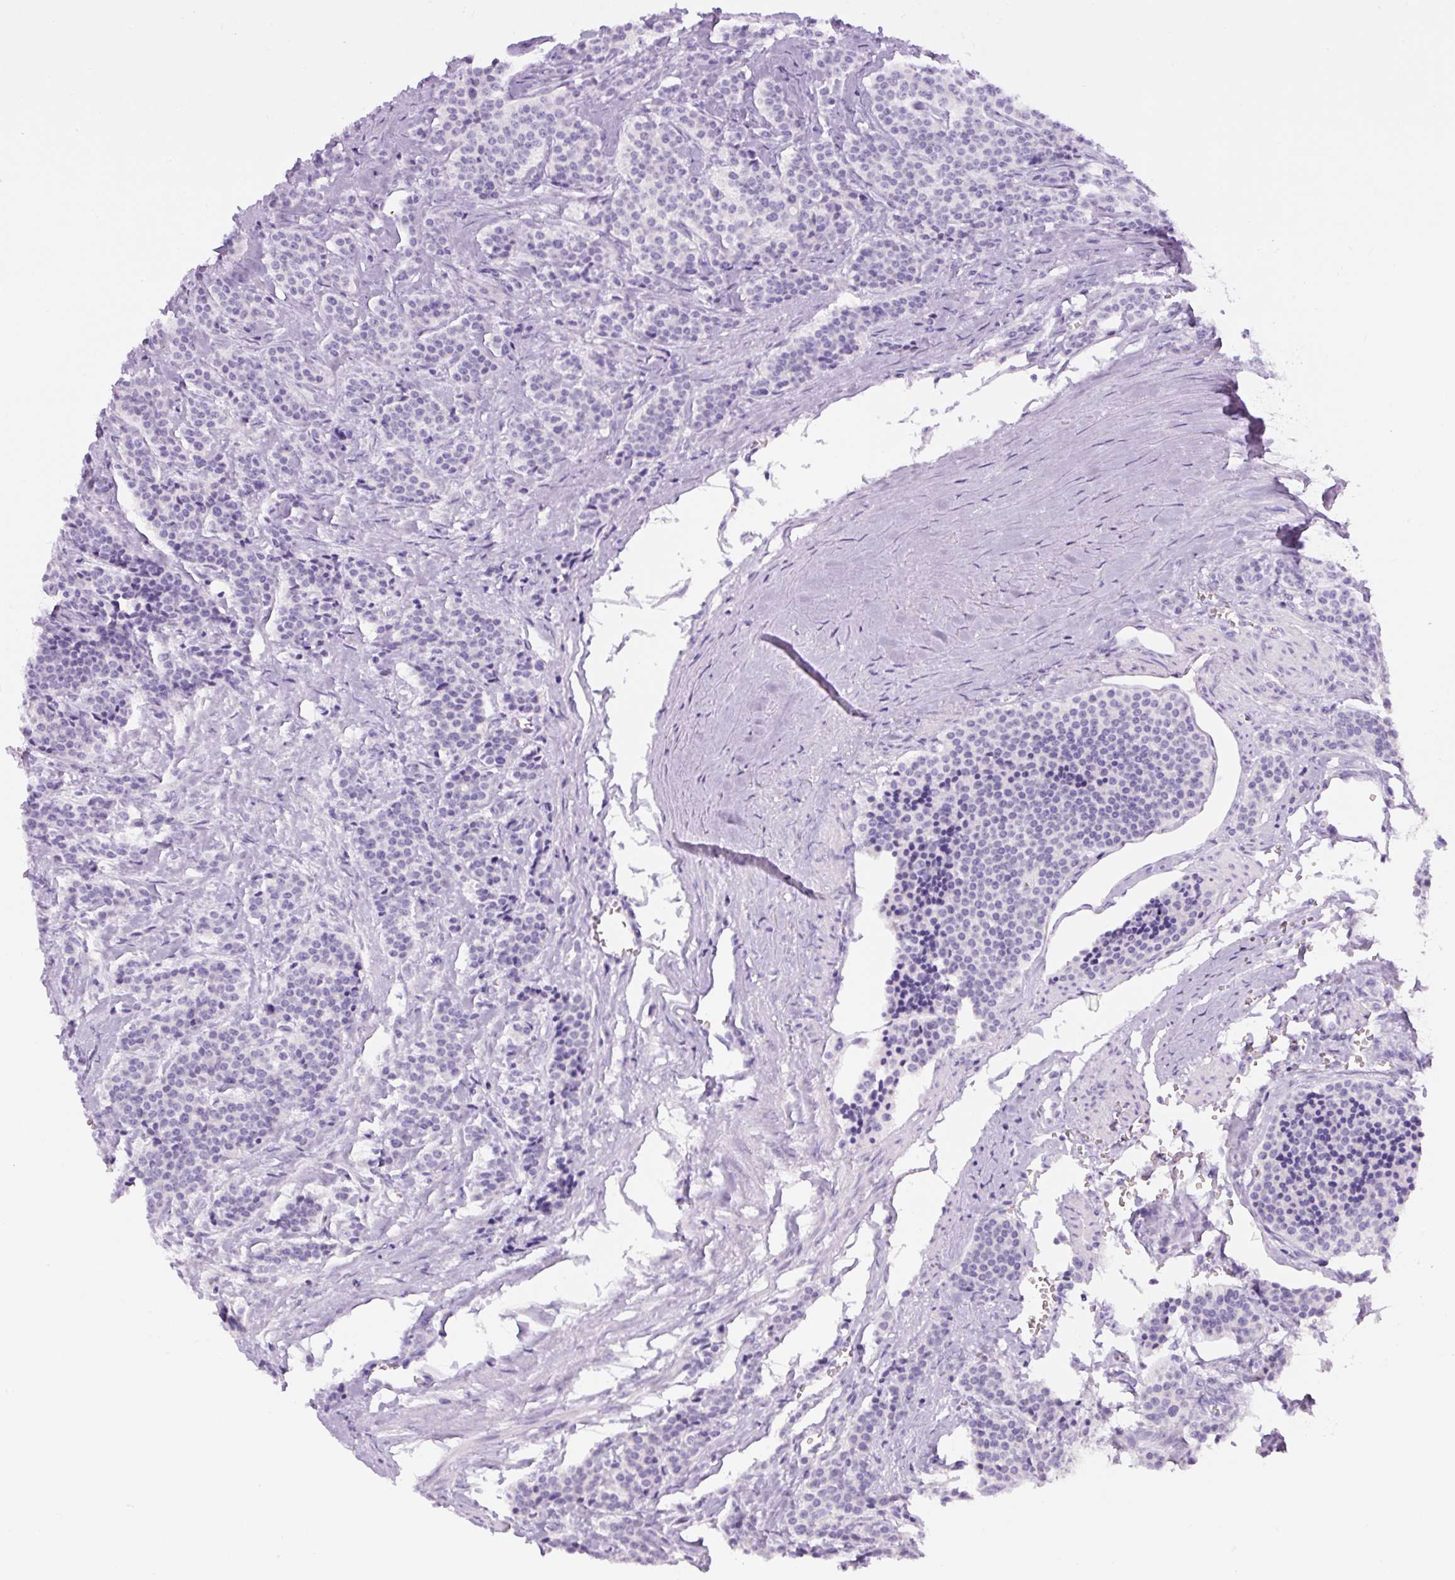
{"staining": {"intensity": "negative", "quantity": "none", "location": "none"}, "tissue": "carcinoid", "cell_type": "Tumor cells", "image_type": "cancer", "snomed": [{"axis": "morphology", "description": "Carcinoid, malignant, NOS"}, {"axis": "topography", "description": "Small intestine"}], "caption": "Tumor cells show no significant protein staining in carcinoid.", "gene": "TMEM151B", "patient": {"sex": "male", "age": 63}}